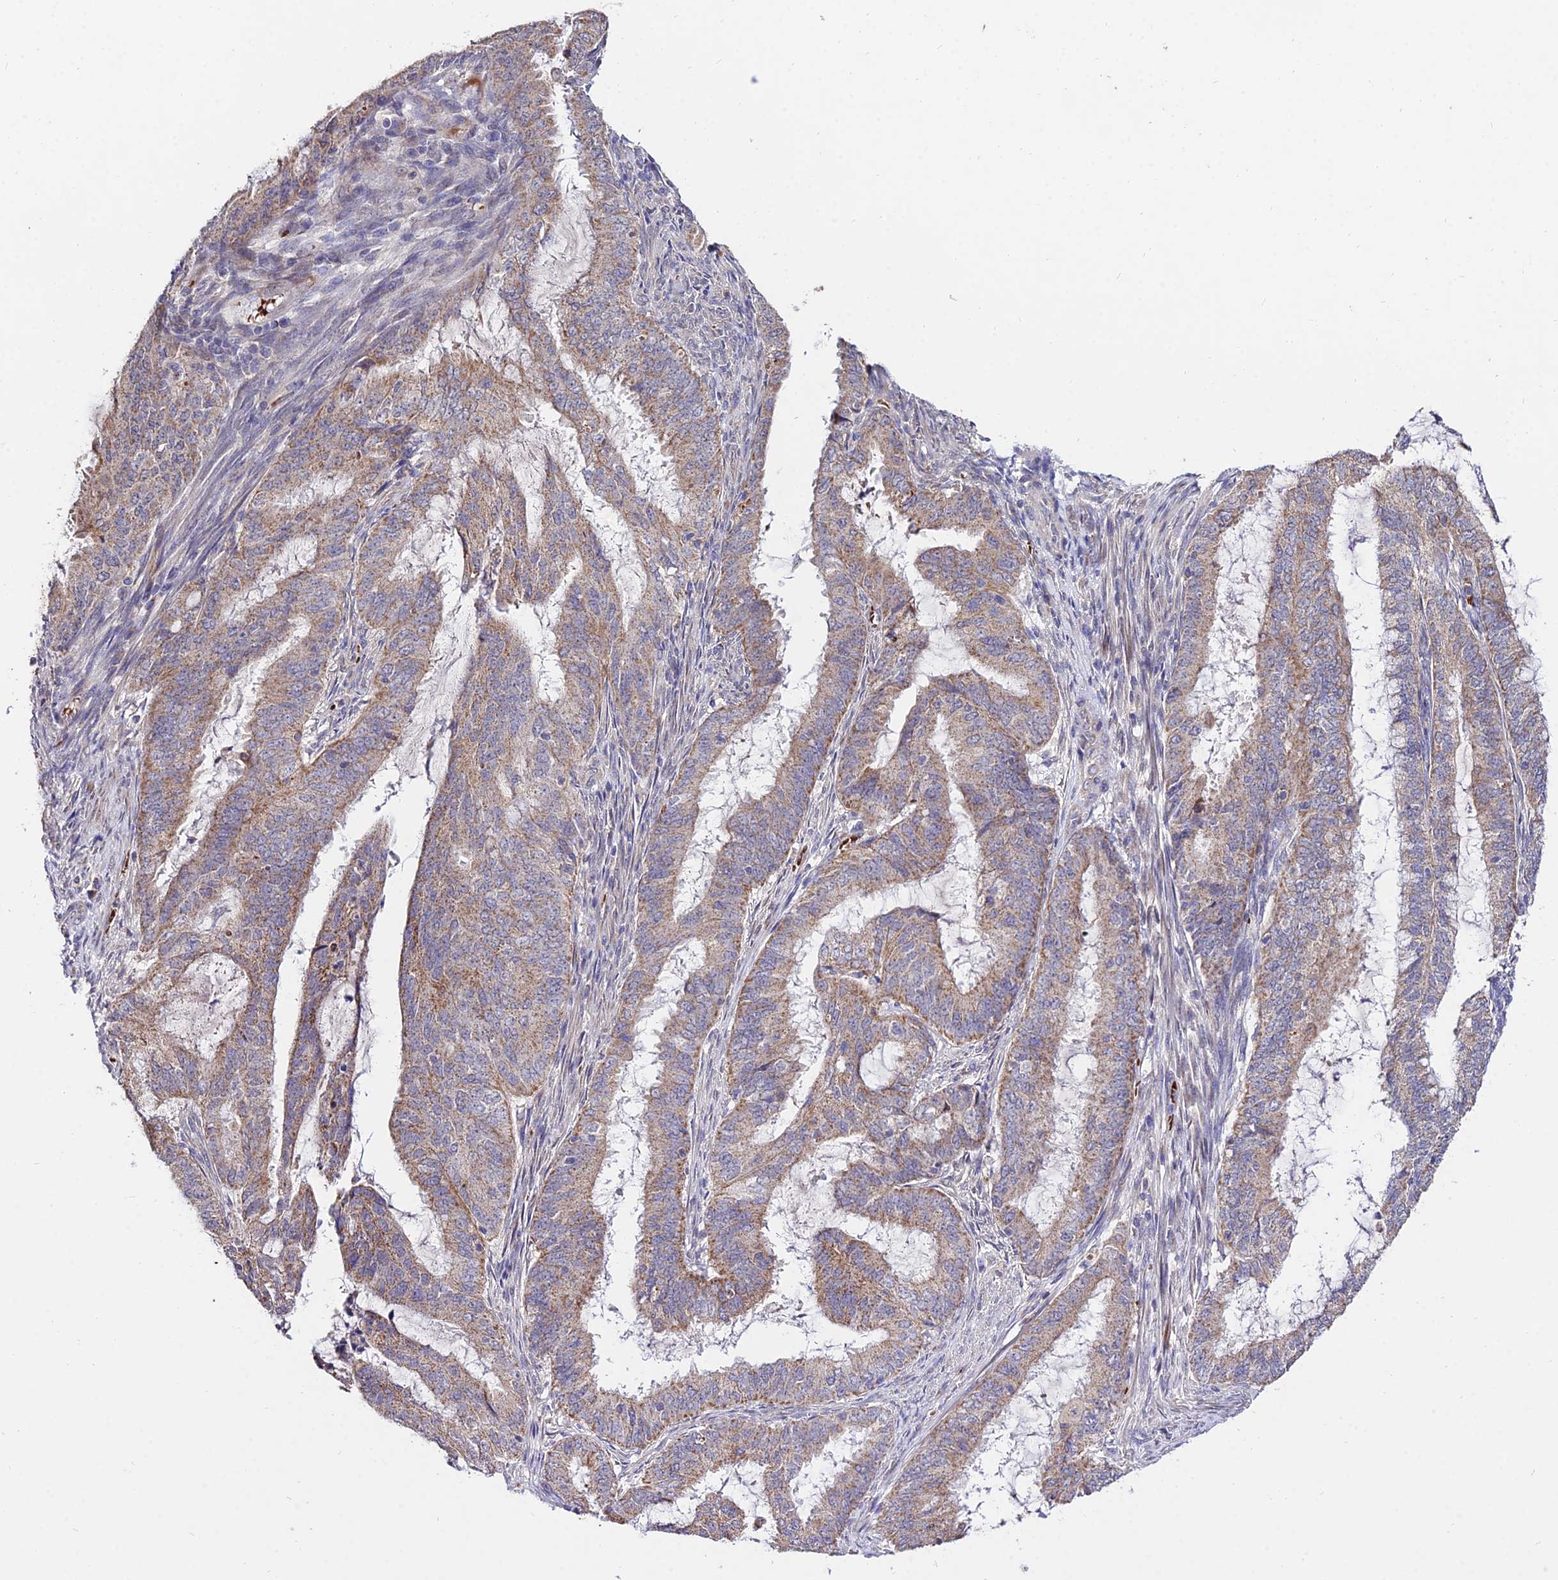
{"staining": {"intensity": "moderate", "quantity": "25%-75%", "location": "cytoplasmic/membranous"}, "tissue": "endometrial cancer", "cell_type": "Tumor cells", "image_type": "cancer", "snomed": [{"axis": "morphology", "description": "Adenocarcinoma, NOS"}, {"axis": "topography", "description": "Endometrium"}], "caption": "Brown immunohistochemical staining in endometrial cancer shows moderate cytoplasmic/membranous positivity in approximately 25%-75% of tumor cells.", "gene": "WDR5B", "patient": {"sex": "female", "age": 51}}